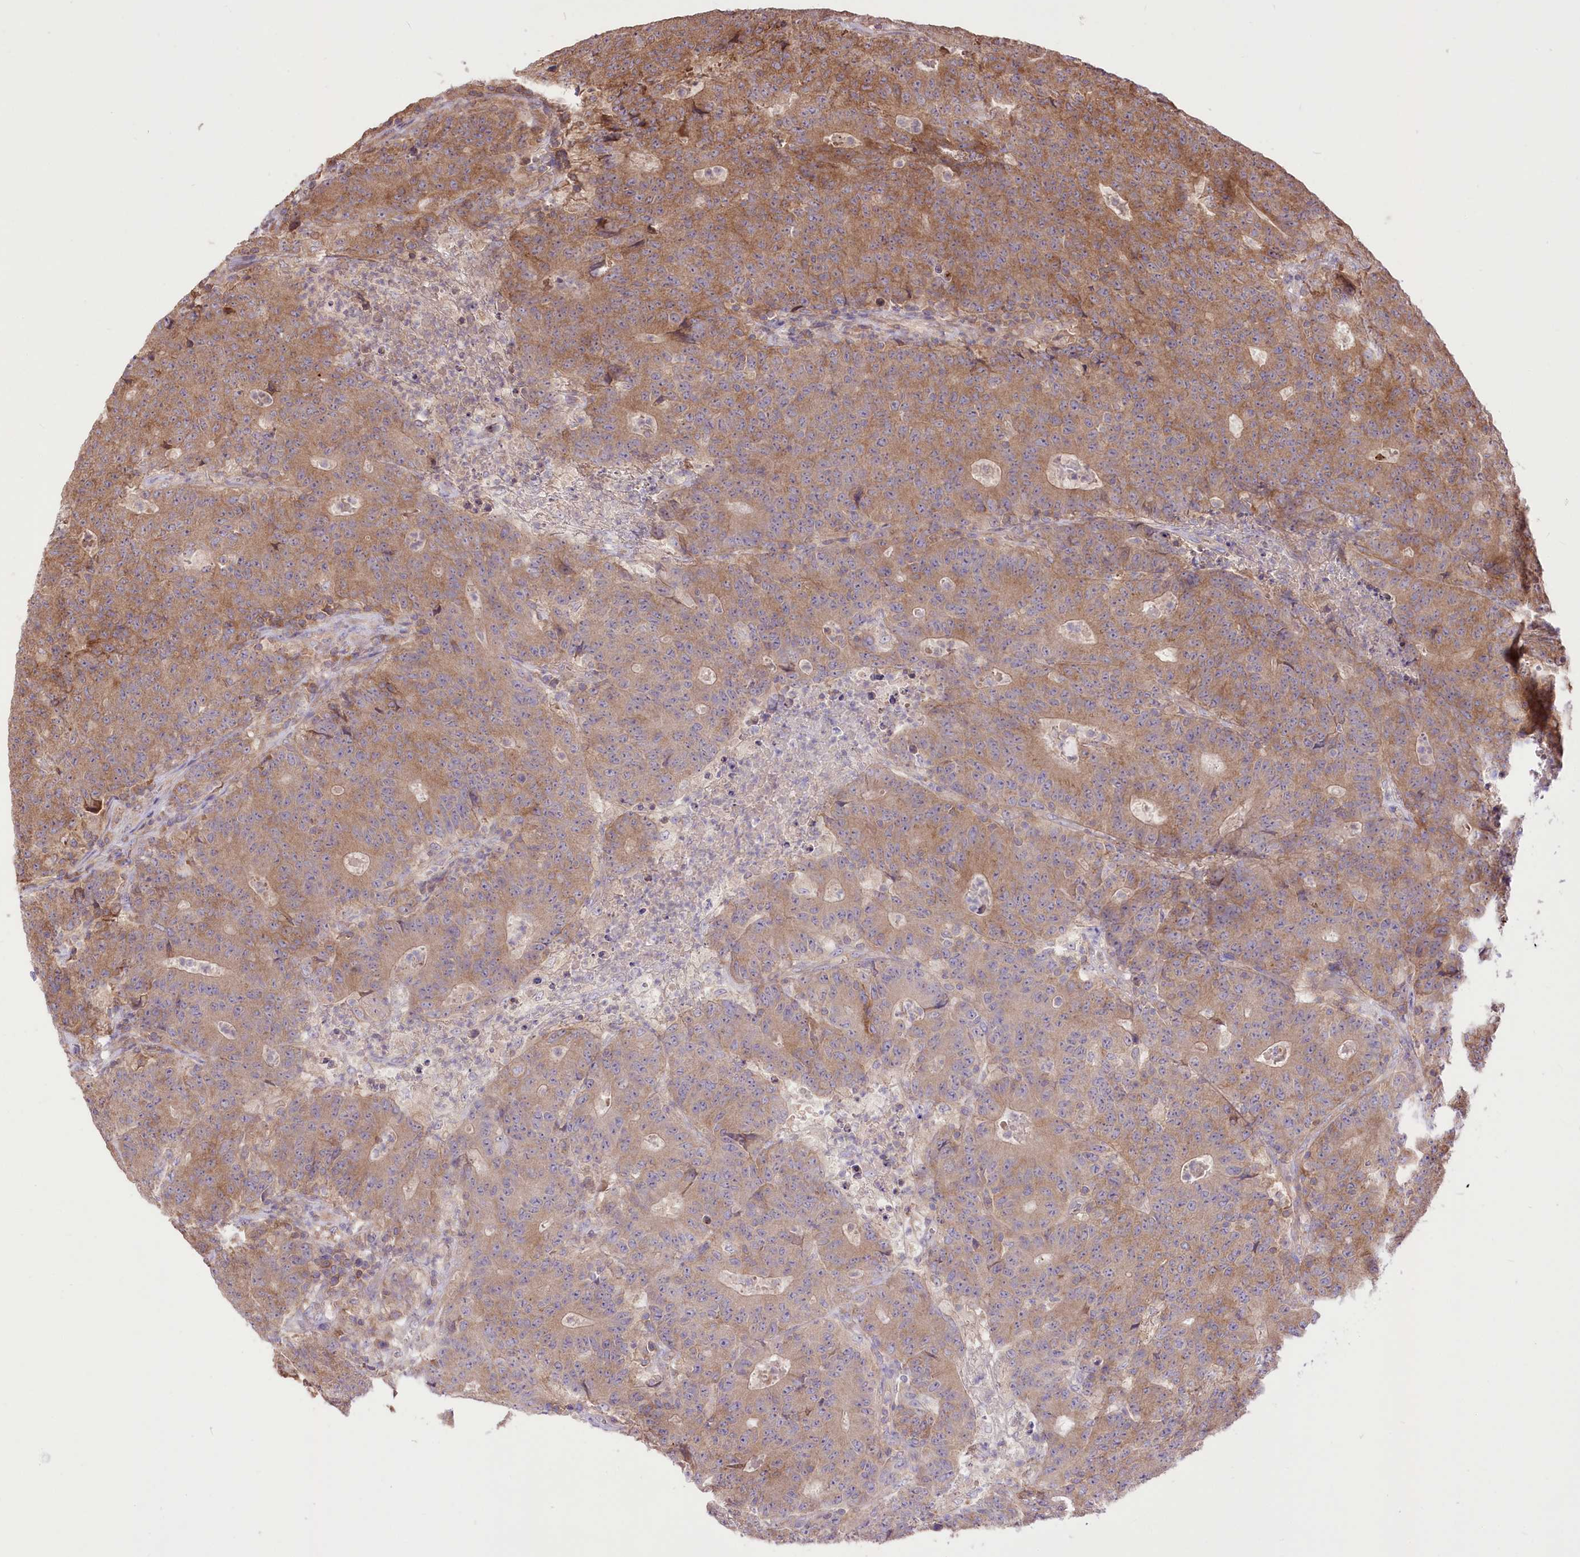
{"staining": {"intensity": "moderate", "quantity": "25%-75%", "location": "cytoplasmic/membranous"}, "tissue": "colorectal cancer", "cell_type": "Tumor cells", "image_type": "cancer", "snomed": [{"axis": "morphology", "description": "Adenocarcinoma, NOS"}, {"axis": "topography", "description": "Colon"}], "caption": "The micrograph demonstrates staining of colorectal cancer (adenocarcinoma), revealing moderate cytoplasmic/membranous protein staining (brown color) within tumor cells. Using DAB (brown) and hematoxylin (blue) stains, captured at high magnification using brightfield microscopy.", "gene": "XYLB", "patient": {"sex": "female", "age": 75}}